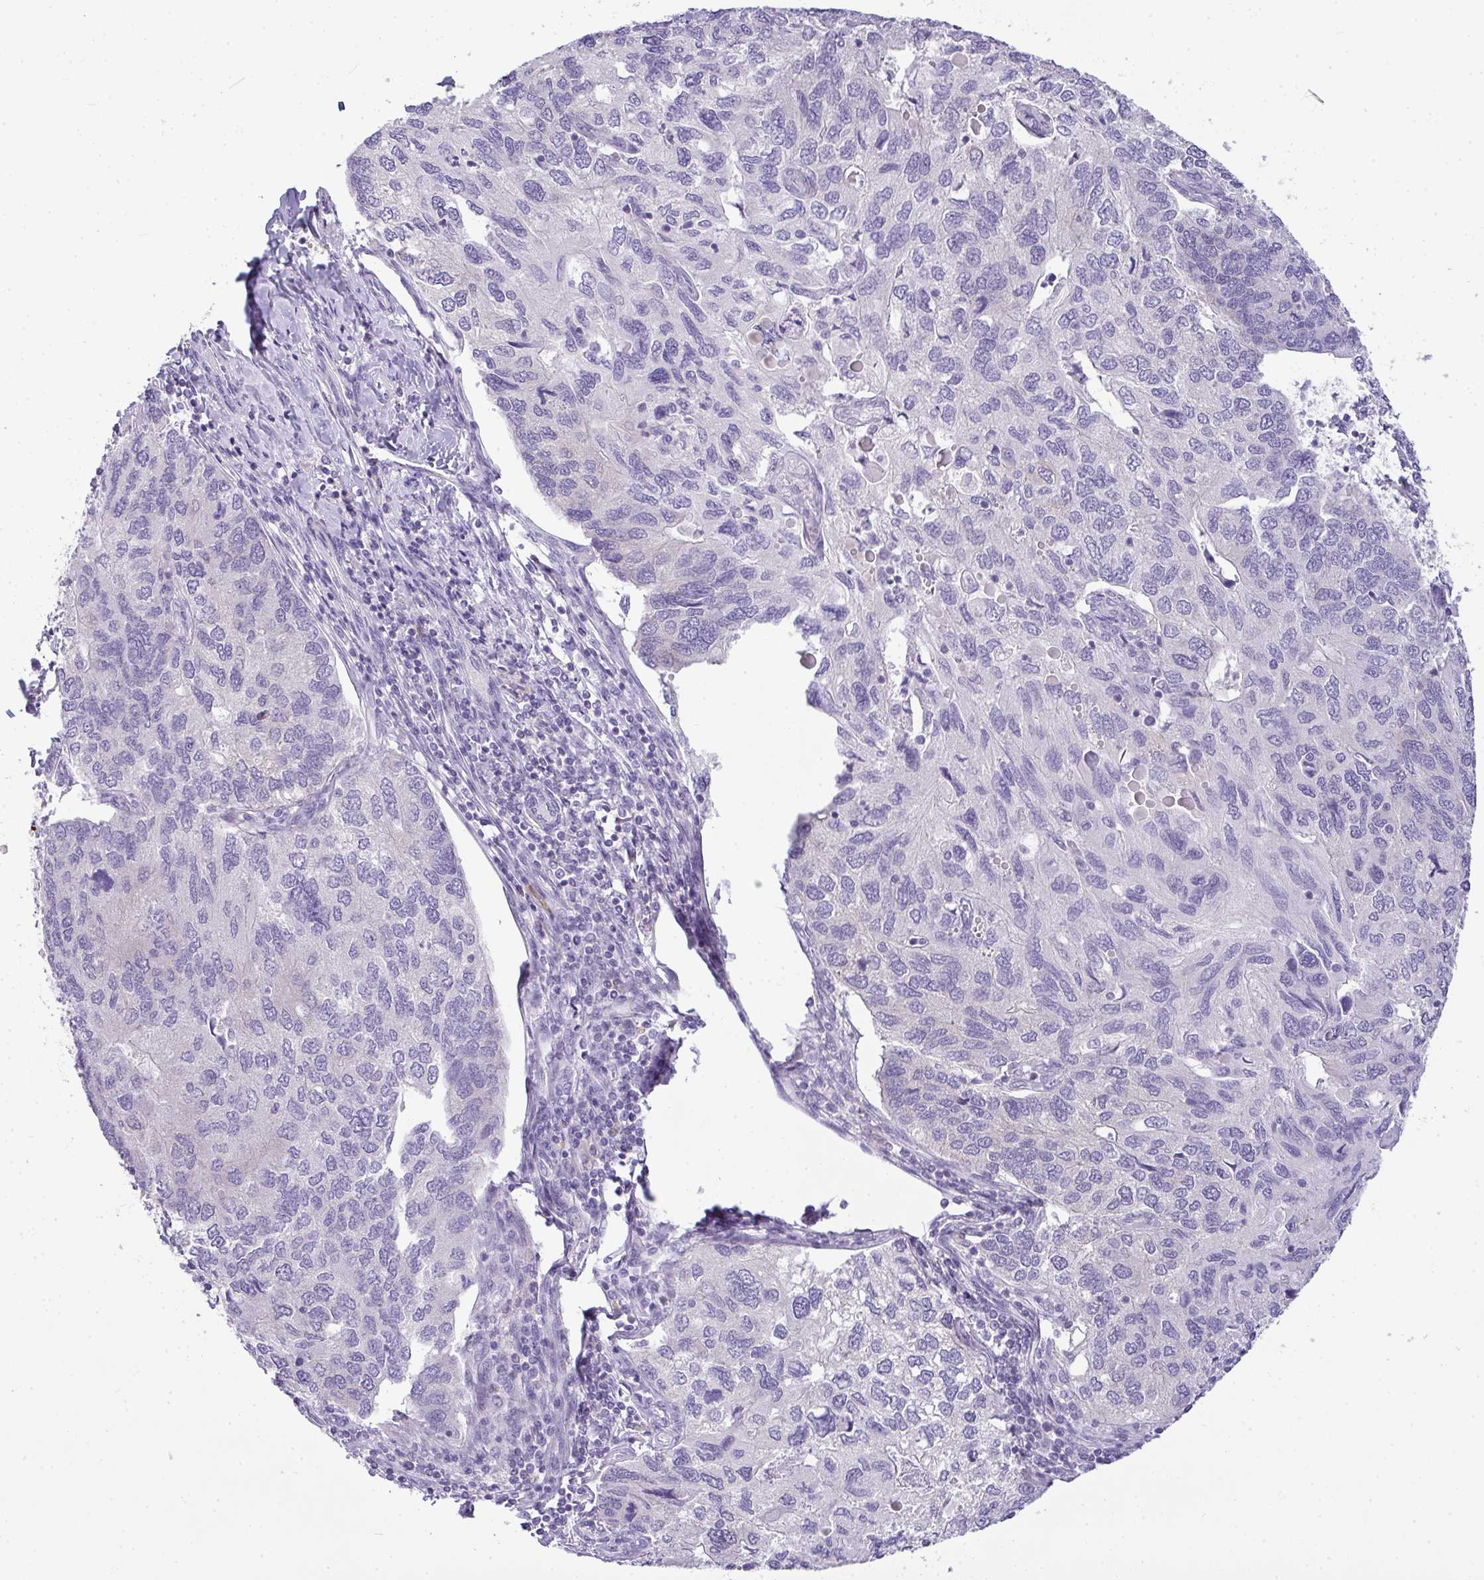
{"staining": {"intensity": "negative", "quantity": "none", "location": "none"}, "tissue": "endometrial cancer", "cell_type": "Tumor cells", "image_type": "cancer", "snomed": [{"axis": "morphology", "description": "Carcinoma, NOS"}, {"axis": "topography", "description": "Uterus"}], "caption": "This is a histopathology image of immunohistochemistry (IHC) staining of endometrial carcinoma, which shows no expression in tumor cells. Brightfield microscopy of immunohistochemistry stained with DAB (3,3'-diaminobenzidine) (brown) and hematoxylin (blue), captured at high magnification.", "gene": "LIPE", "patient": {"sex": "female", "age": 76}}